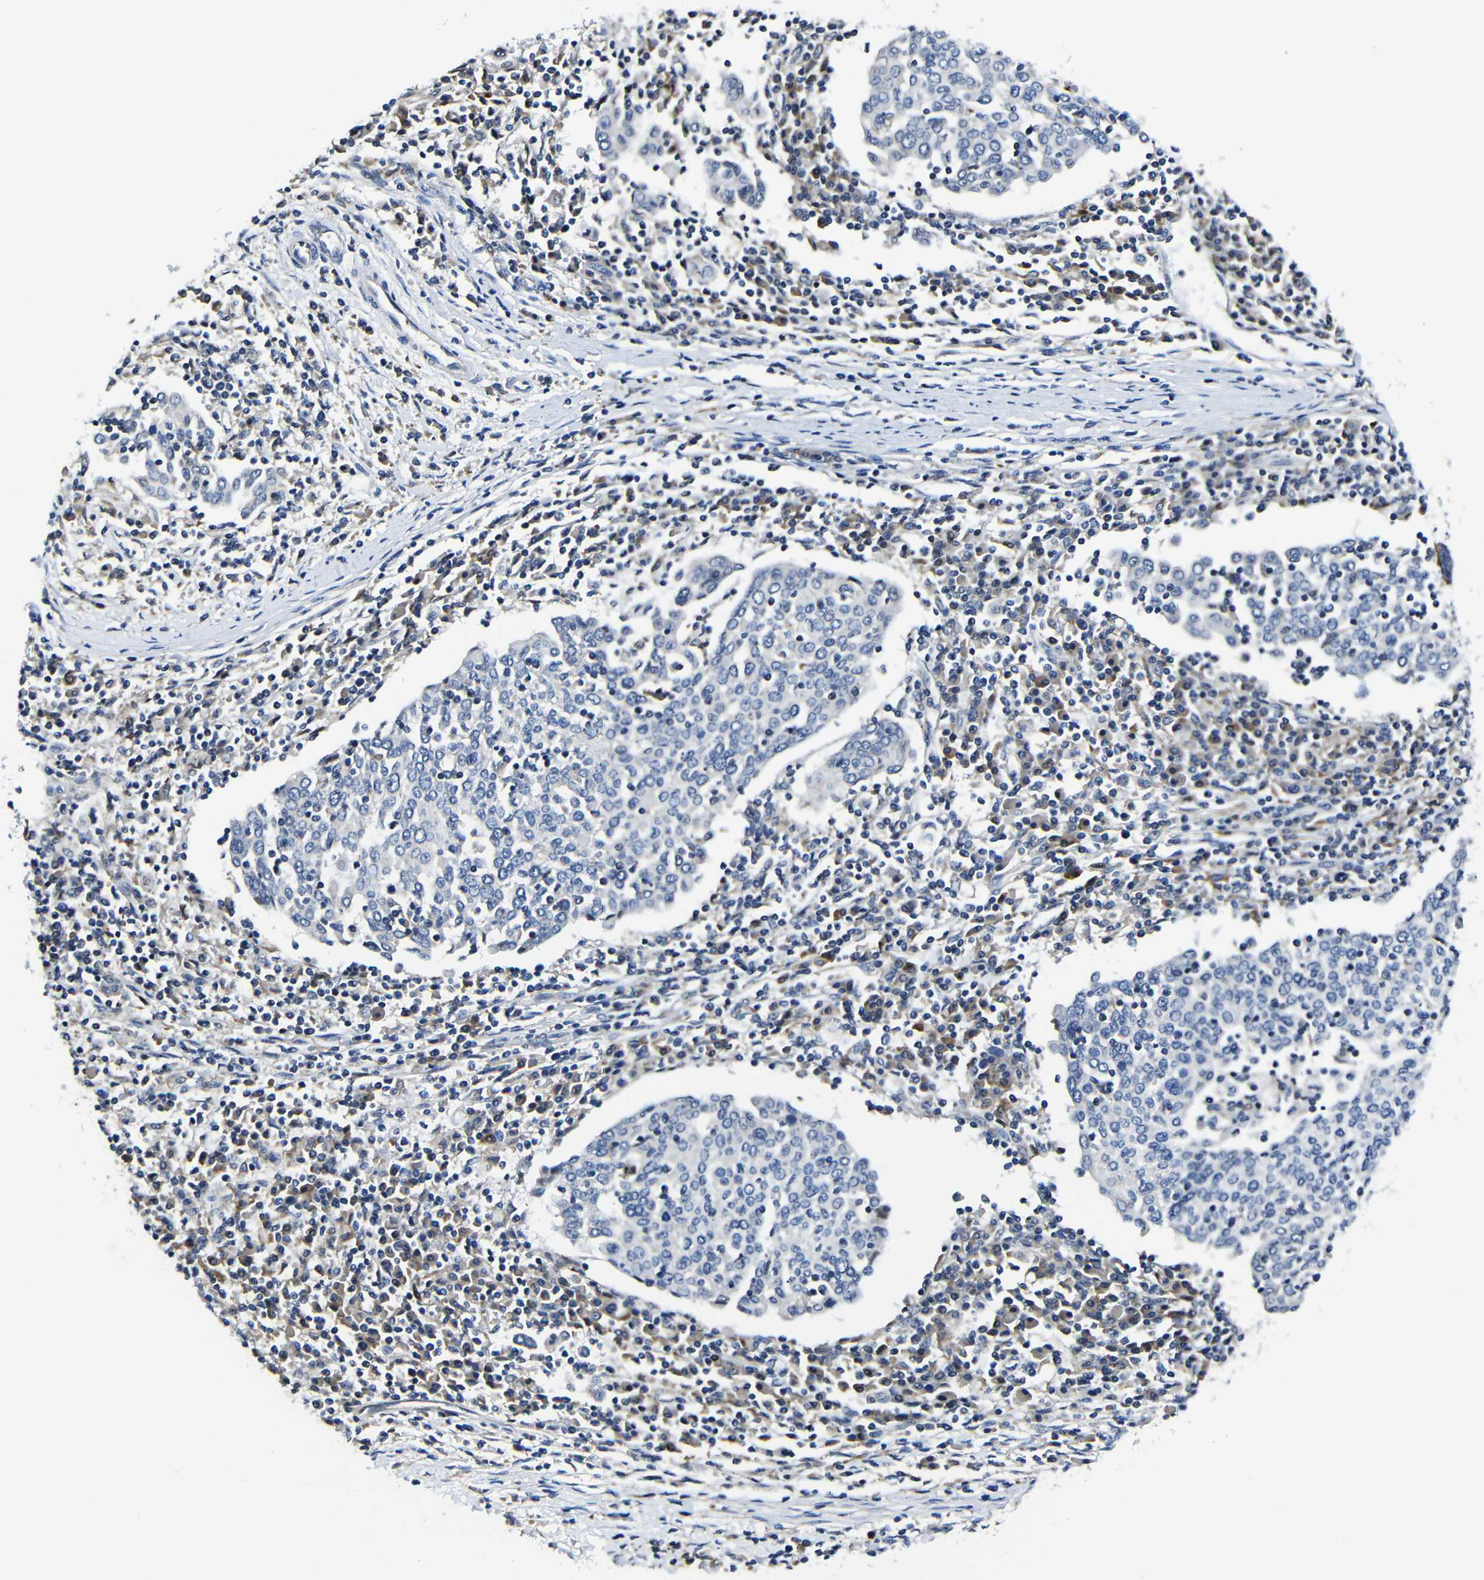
{"staining": {"intensity": "negative", "quantity": "none", "location": "none"}, "tissue": "cervical cancer", "cell_type": "Tumor cells", "image_type": "cancer", "snomed": [{"axis": "morphology", "description": "Squamous cell carcinoma, NOS"}, {"axis": "topography", "description": "Cervix"}], "caption": "IHC image of neoplastic tissue: human cervical cancer (squamous cell carcinoma) stained with DAB reveals no significant protein positivity in tumor cells.", "gene": "AFDN", "patient": {"sex": "female", "age": 40}}